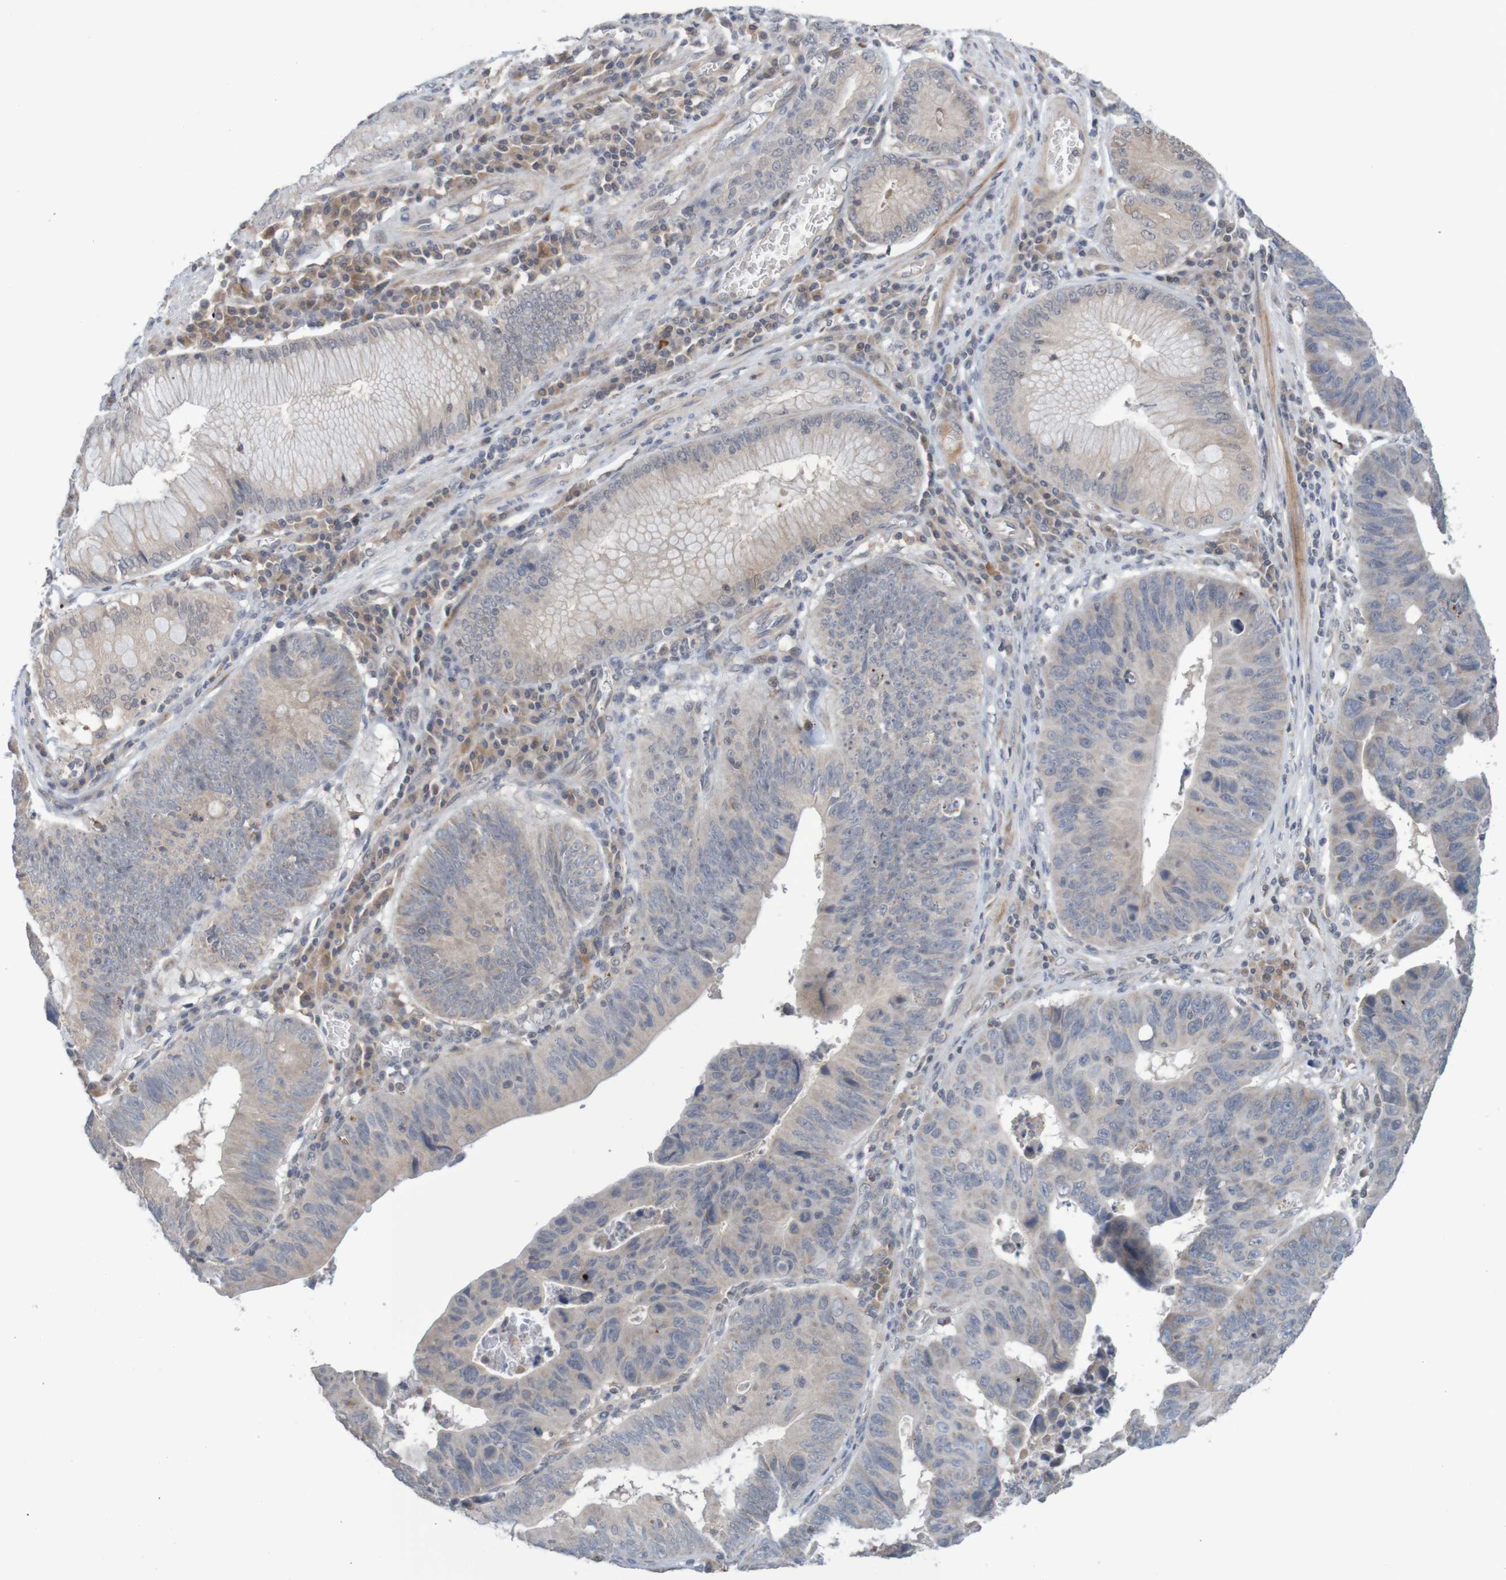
{"staining": {"intensity": "weak", "quantity": "<25%", "location": "cytoplasmic/membranous"}, "tissue": "stomach cancer", "cell_type": "Tumor cells", "image_type": "cancer", "snomed": [{"axis": "morphology", "description": "Adenocarcinoma, NOS"}, {"axis": "topography", "description": "Stomach"}], "caption": "Immunohistochemical staining of human stomach adenocarcinoma demonstrates no significant expression in tumor cells. (DAB immunohistochemistry (IHC), high magnification).", "gene": "ANKK1", "patient": {"sex": "male", "age": 59}}